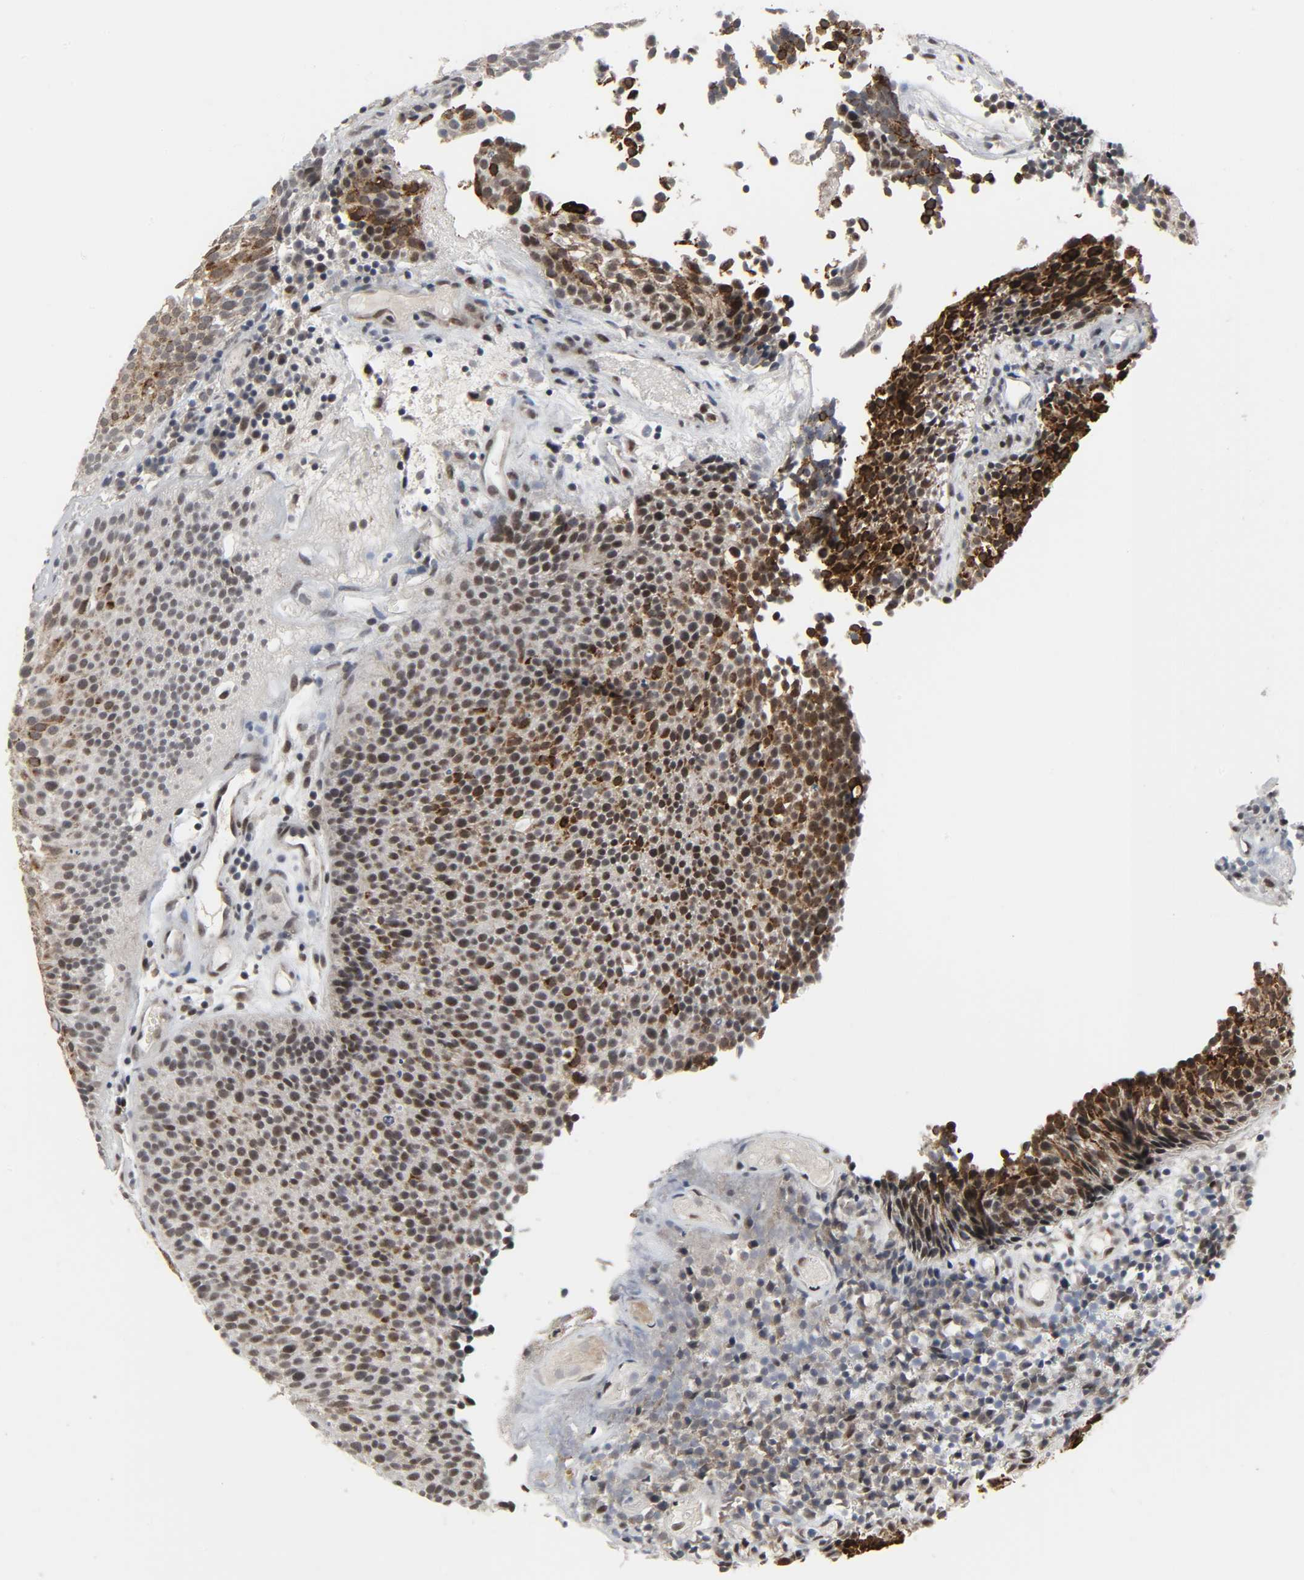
{"staining": {"intensity": "strong", "quantity": ">75%", "location": "cytoplasmic/membranous"}, "tissue": "urothelial cancer", "cell_type": "Tumor cells", "image_type": "cancer", "snomed": [{"axis": "morphology", "description": "Urothelial carcinoma, Low grade"}, {"axis": "topography", "description": "Urinary bladder"}], "caption": "Immunohistochemical staining of human low-grade urothelial carcinoma shows high levels of strong cytoplasmic/membranous staining in approximately >75% of tumor cells.", "gene": "MUC1", "patient": {"sex": "male", "age": 85}}